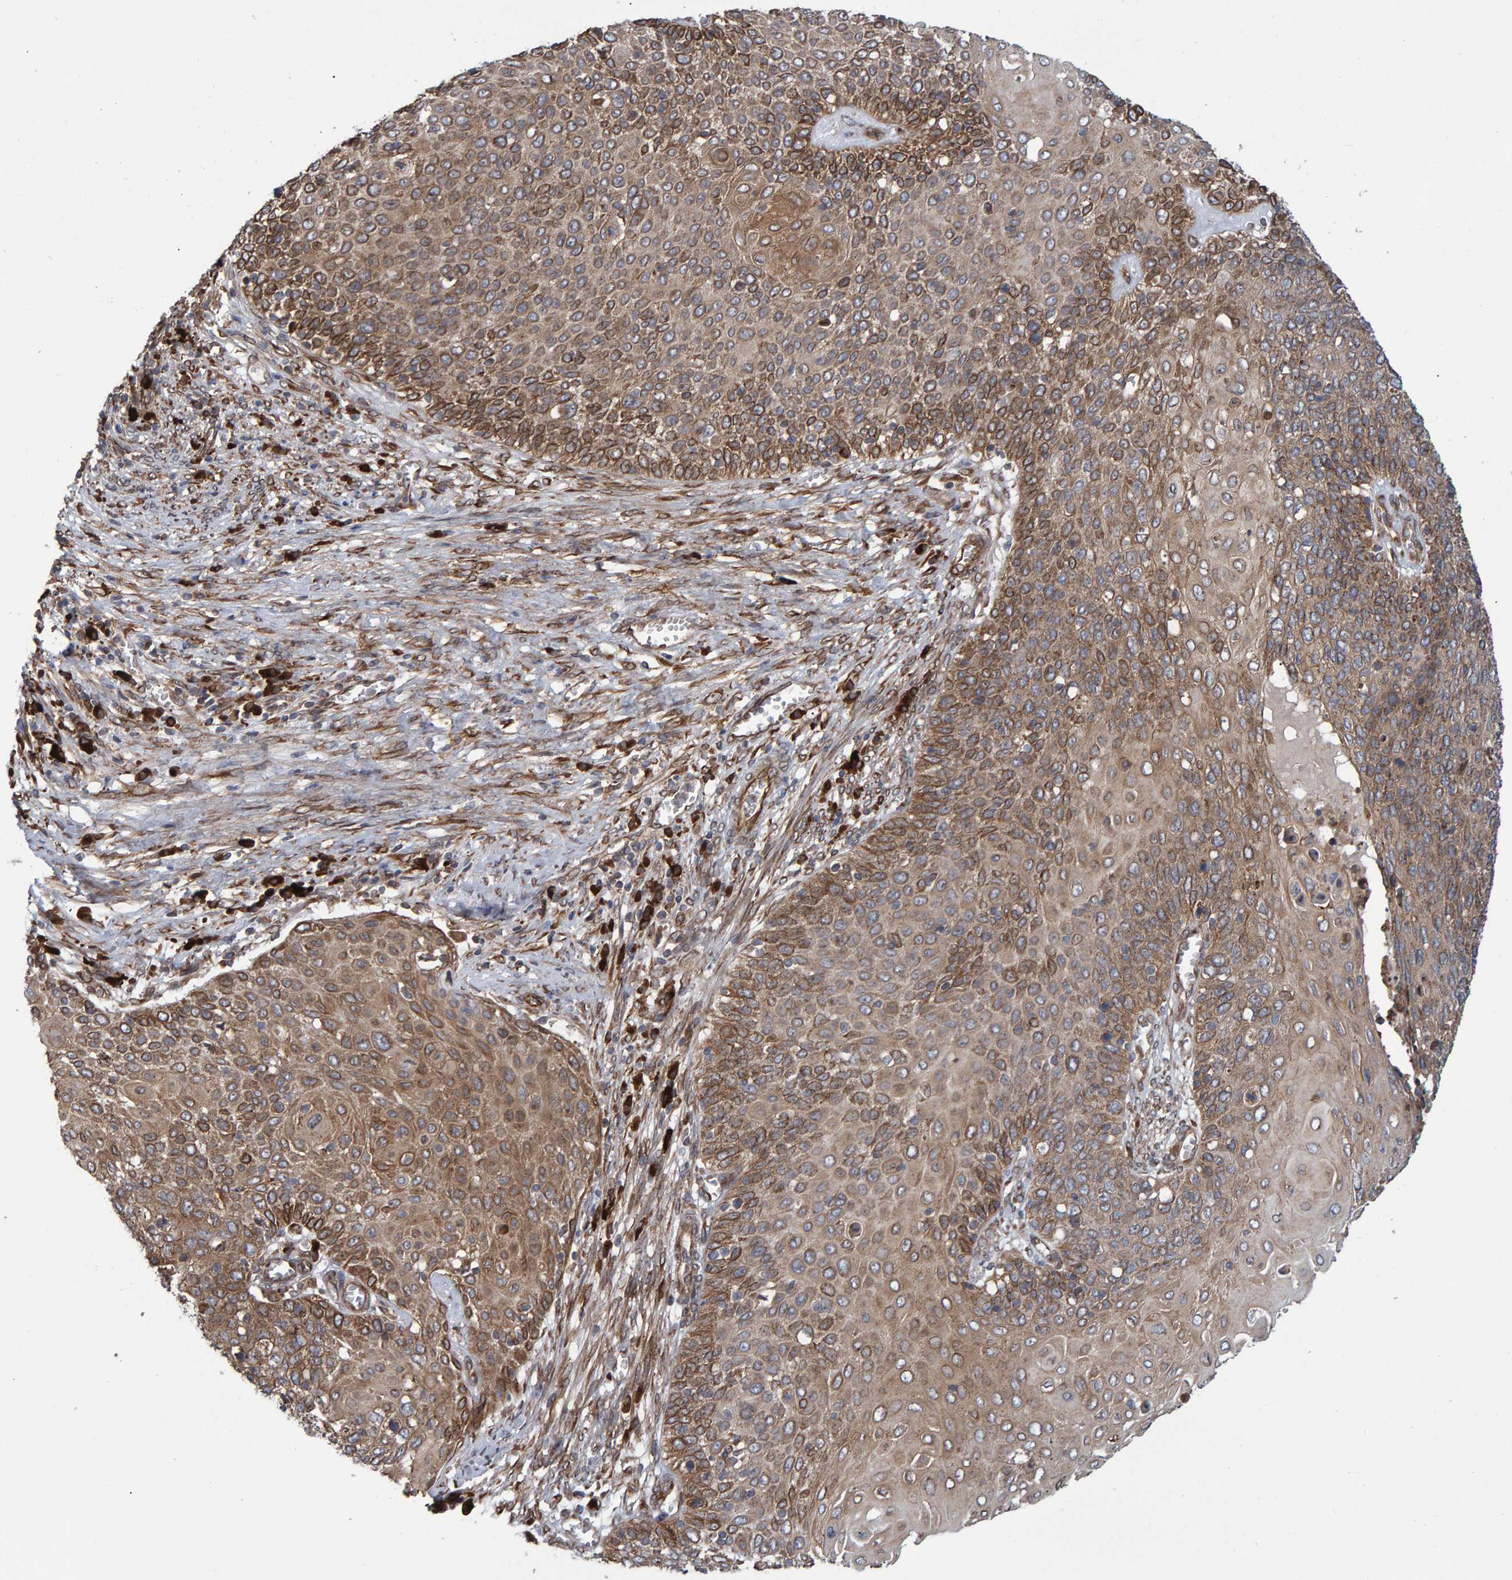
{"staining": {"intensity": "moderate", "quantity": ">75%", "location": "cytoplasmic/membranous"}, "tissue": "cervical cancer", "cell_type": "Tumor cells", "image_type": "cancer", "snomed": [{"axis": "morphology", "description": "Squamous cell carcinoma, NOS"}, {"axis": "topography", "description": "Cervix"}], "caption": "About >75% of tumor cells in squamous cell carcinoma (cervical) display moderate cytoplasmic/membranous protein expression as visualized by brown immunohistochemical staining.", "gene": "FAM117A", "patient": {"sex": "female", "age": 39}}